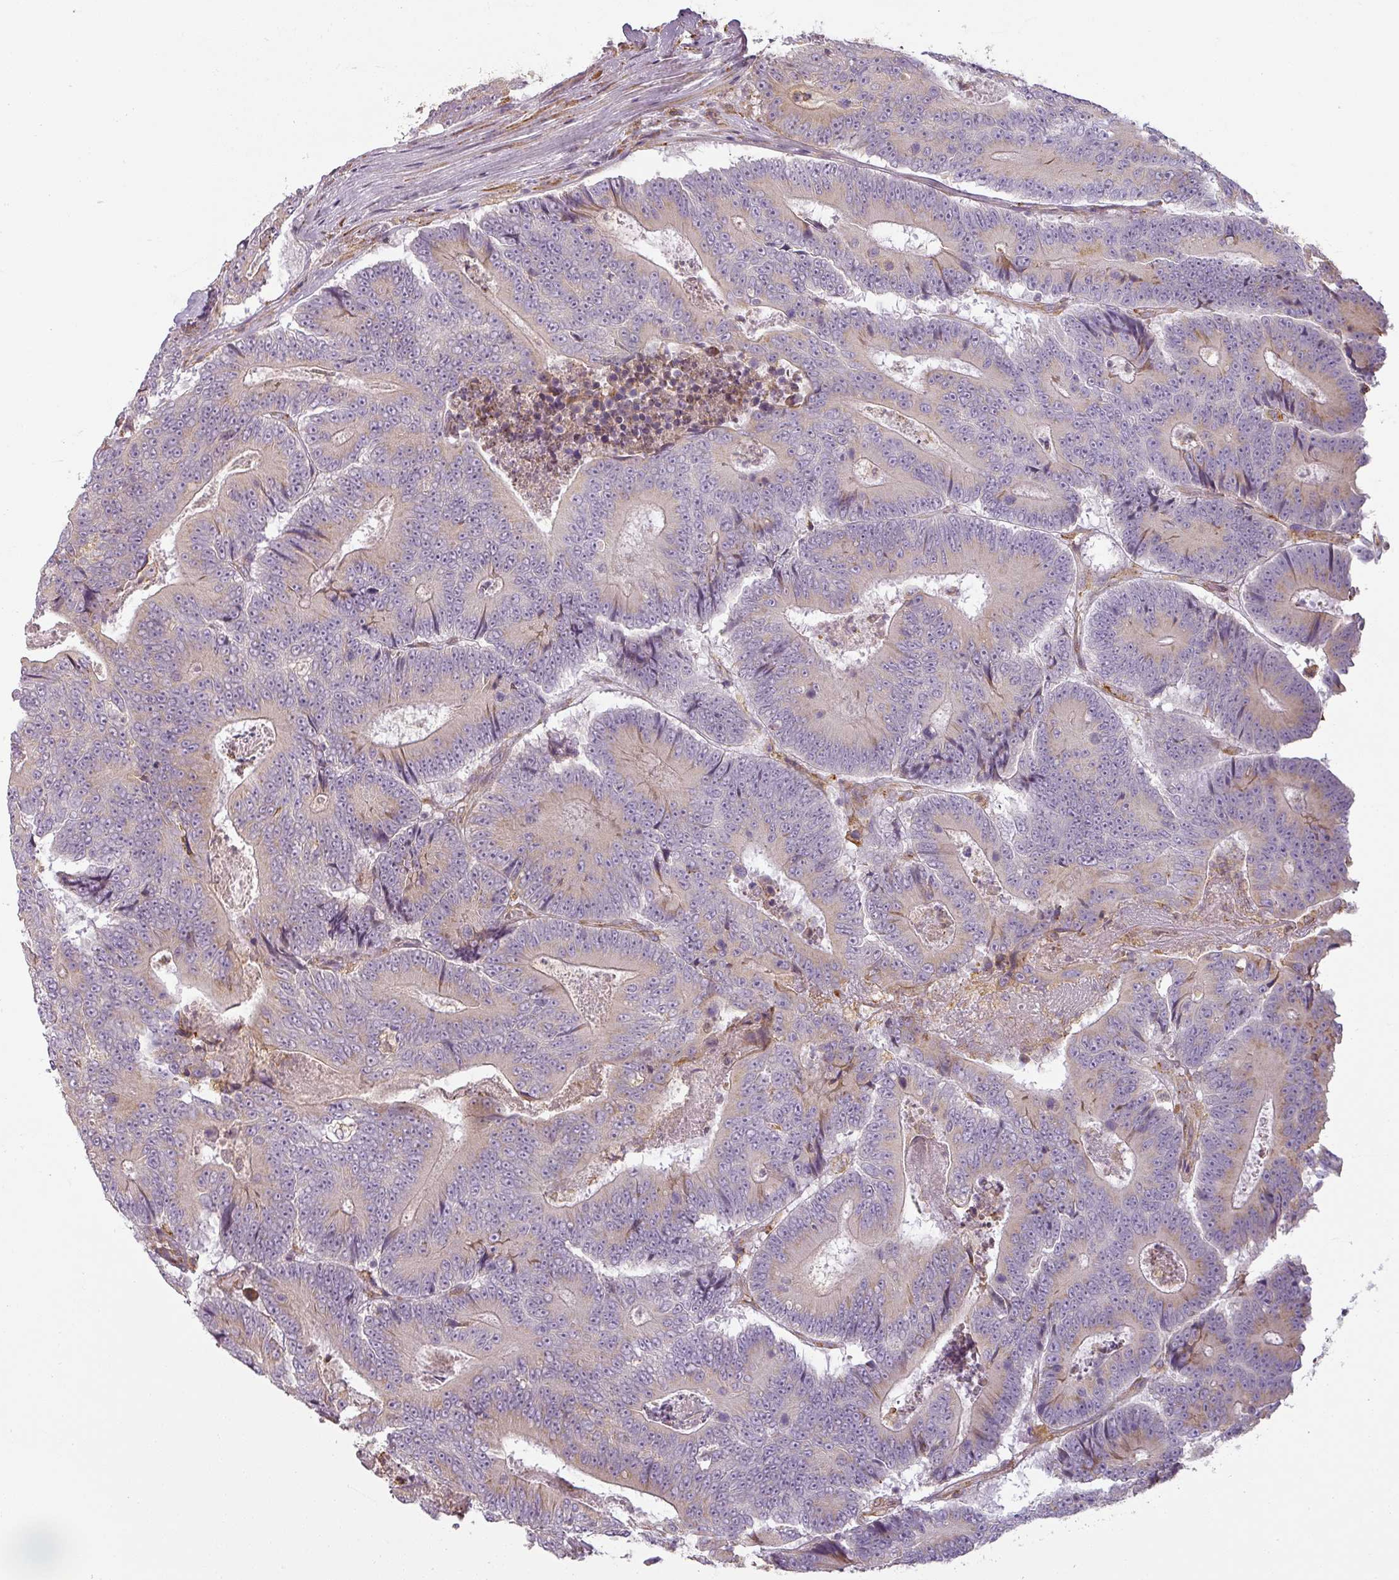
{"staining": {"intensity": "negative", "quantity": "none", "location": "none"}, "tissue": "colorectal cancer", "cell_type": "Tumor cells", "image_type": "cancer", "snomed": [{"axis": "morphology", "description": "Adenocarcinoma, NOS"}, {"axis": "topography", "description": "Colon"}], "caption": "Tumor cells show no significant staining in colorectal adenocarcinoma.", "gene": "CCDC144A", "patient": {"sex": "male", "age": 83}}